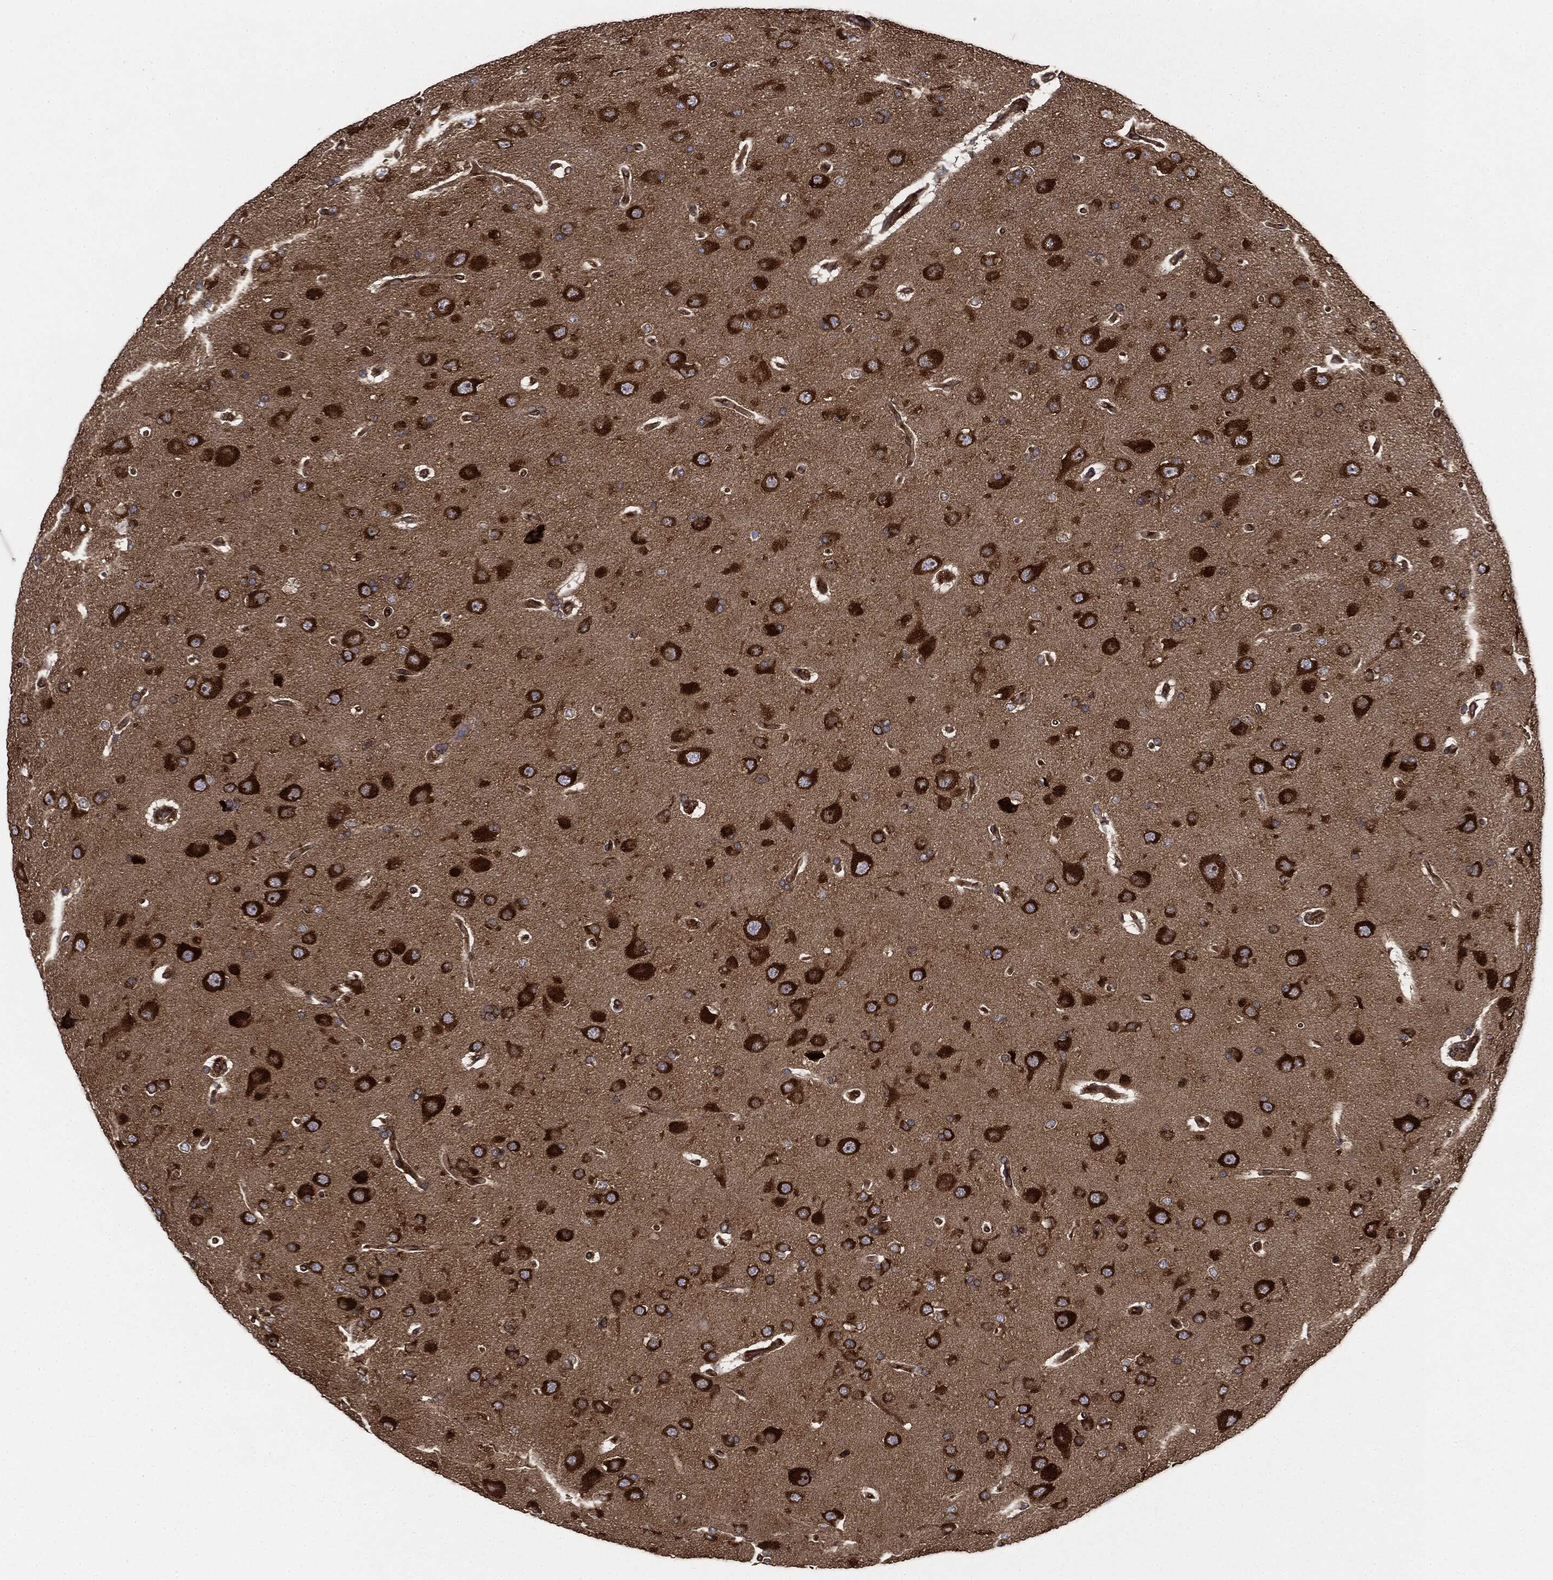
{"staining": {"intensity": "strong", "quantity": ">75%", "location": "cytoplasmic/membranous"}, "tissue": "glioma", "cell_type": "Tumor cells", "image_type": "cancer", "snomed": [{"axis": "morphology", "description": "Glioma, malignant, NOS"}, {"axis": "topography", "description": "Cerebral cortex"}], "caption": "A high-resolution image shows immunohistochemistry (IHC) staining of glioma, which shows strong cytoplasmic/membranous positivity in about >75% of tumor cells.", "gene": "EIF2AK2", "patient": {"sex": "male", "age": 58}}